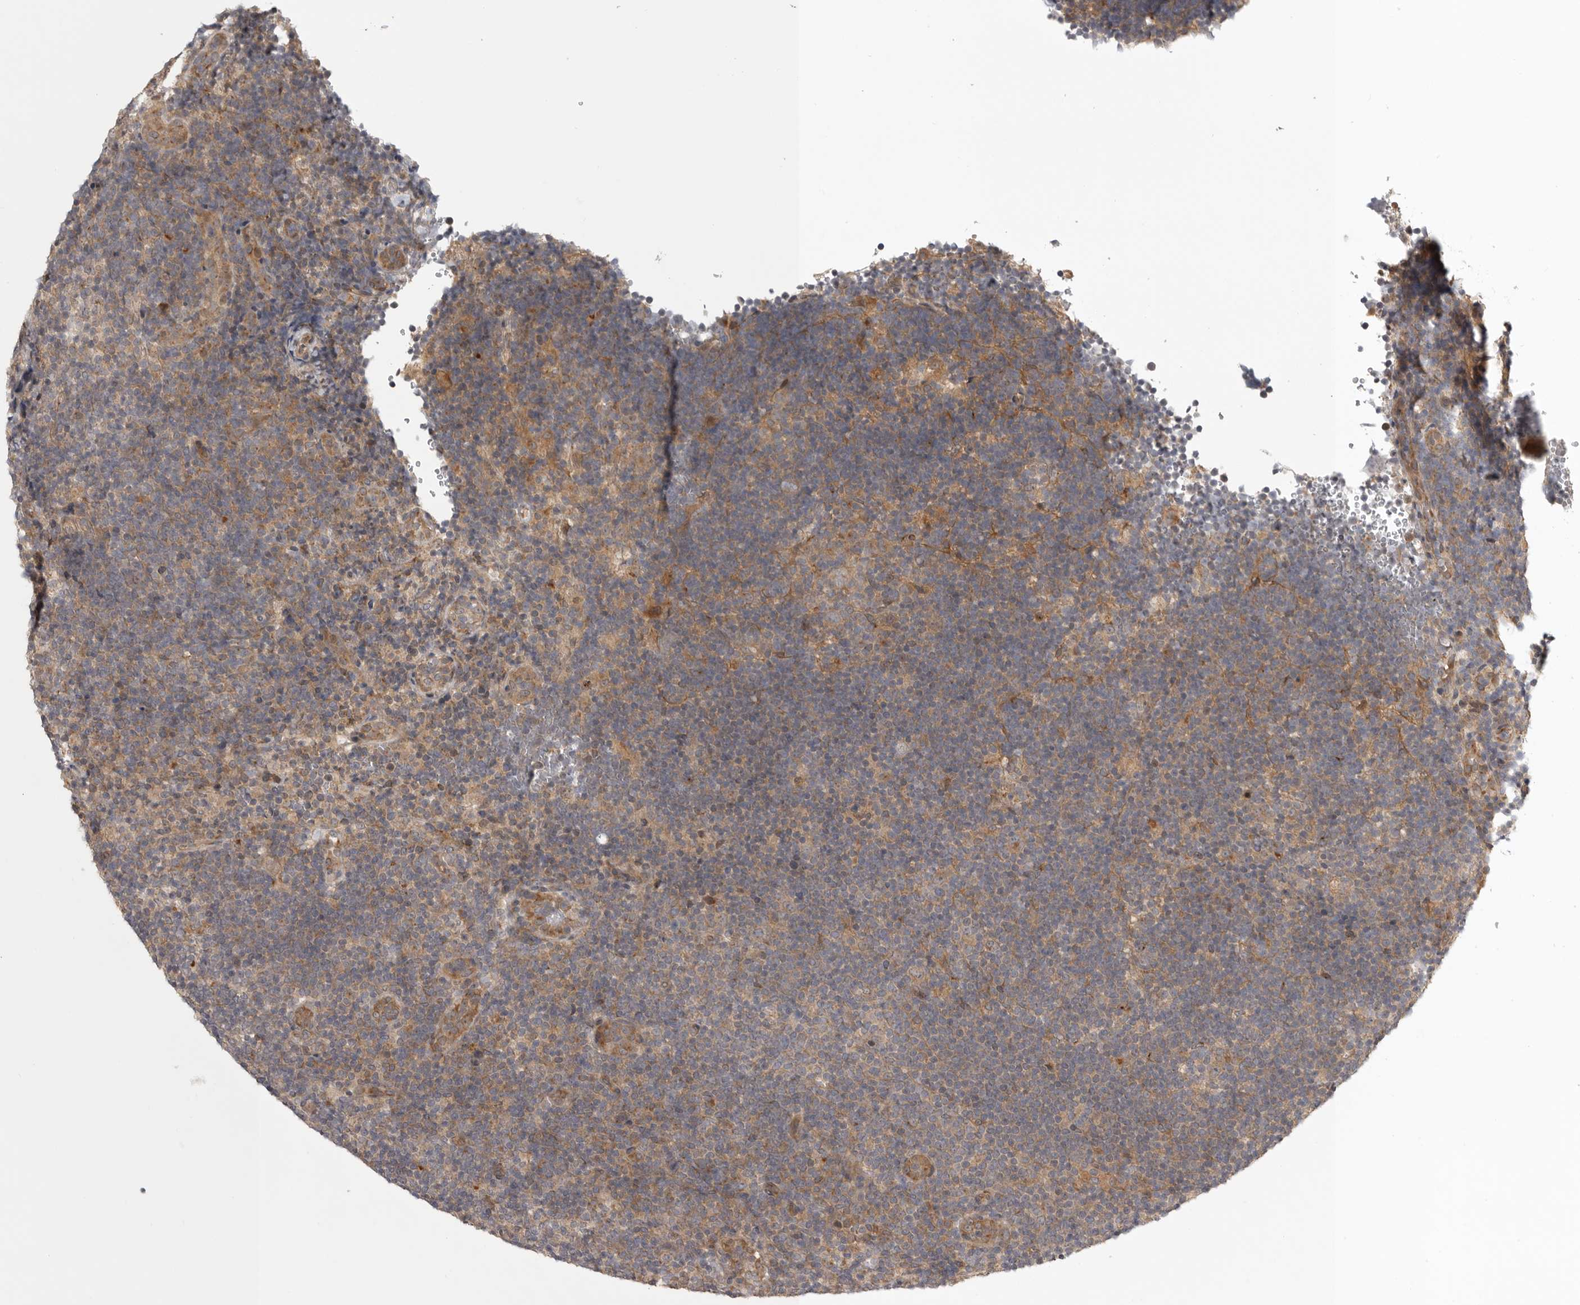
{"staining": {"intensity": "weak", "quantity": "25%-75%", "location": "cytoplasmic/membranous"}, "tissue": "lymphoma", "cell_type": "Tumor cells", "image_type": "cancer", "snomed": [{"axis": "morphology", "description": "Hodgkin's disease, NOS"}, {"axis": "topography", "description": "Lymph node"}], "caption": "High-power microscopy captured an IHC micrograph of Hodgkin's disease, revealing weak cytoplasmic/membranous positivity in about 25%-75% of tumor cells.", "gene": "CUEDC1", "patient": {"sex": "female", "age": 57}}